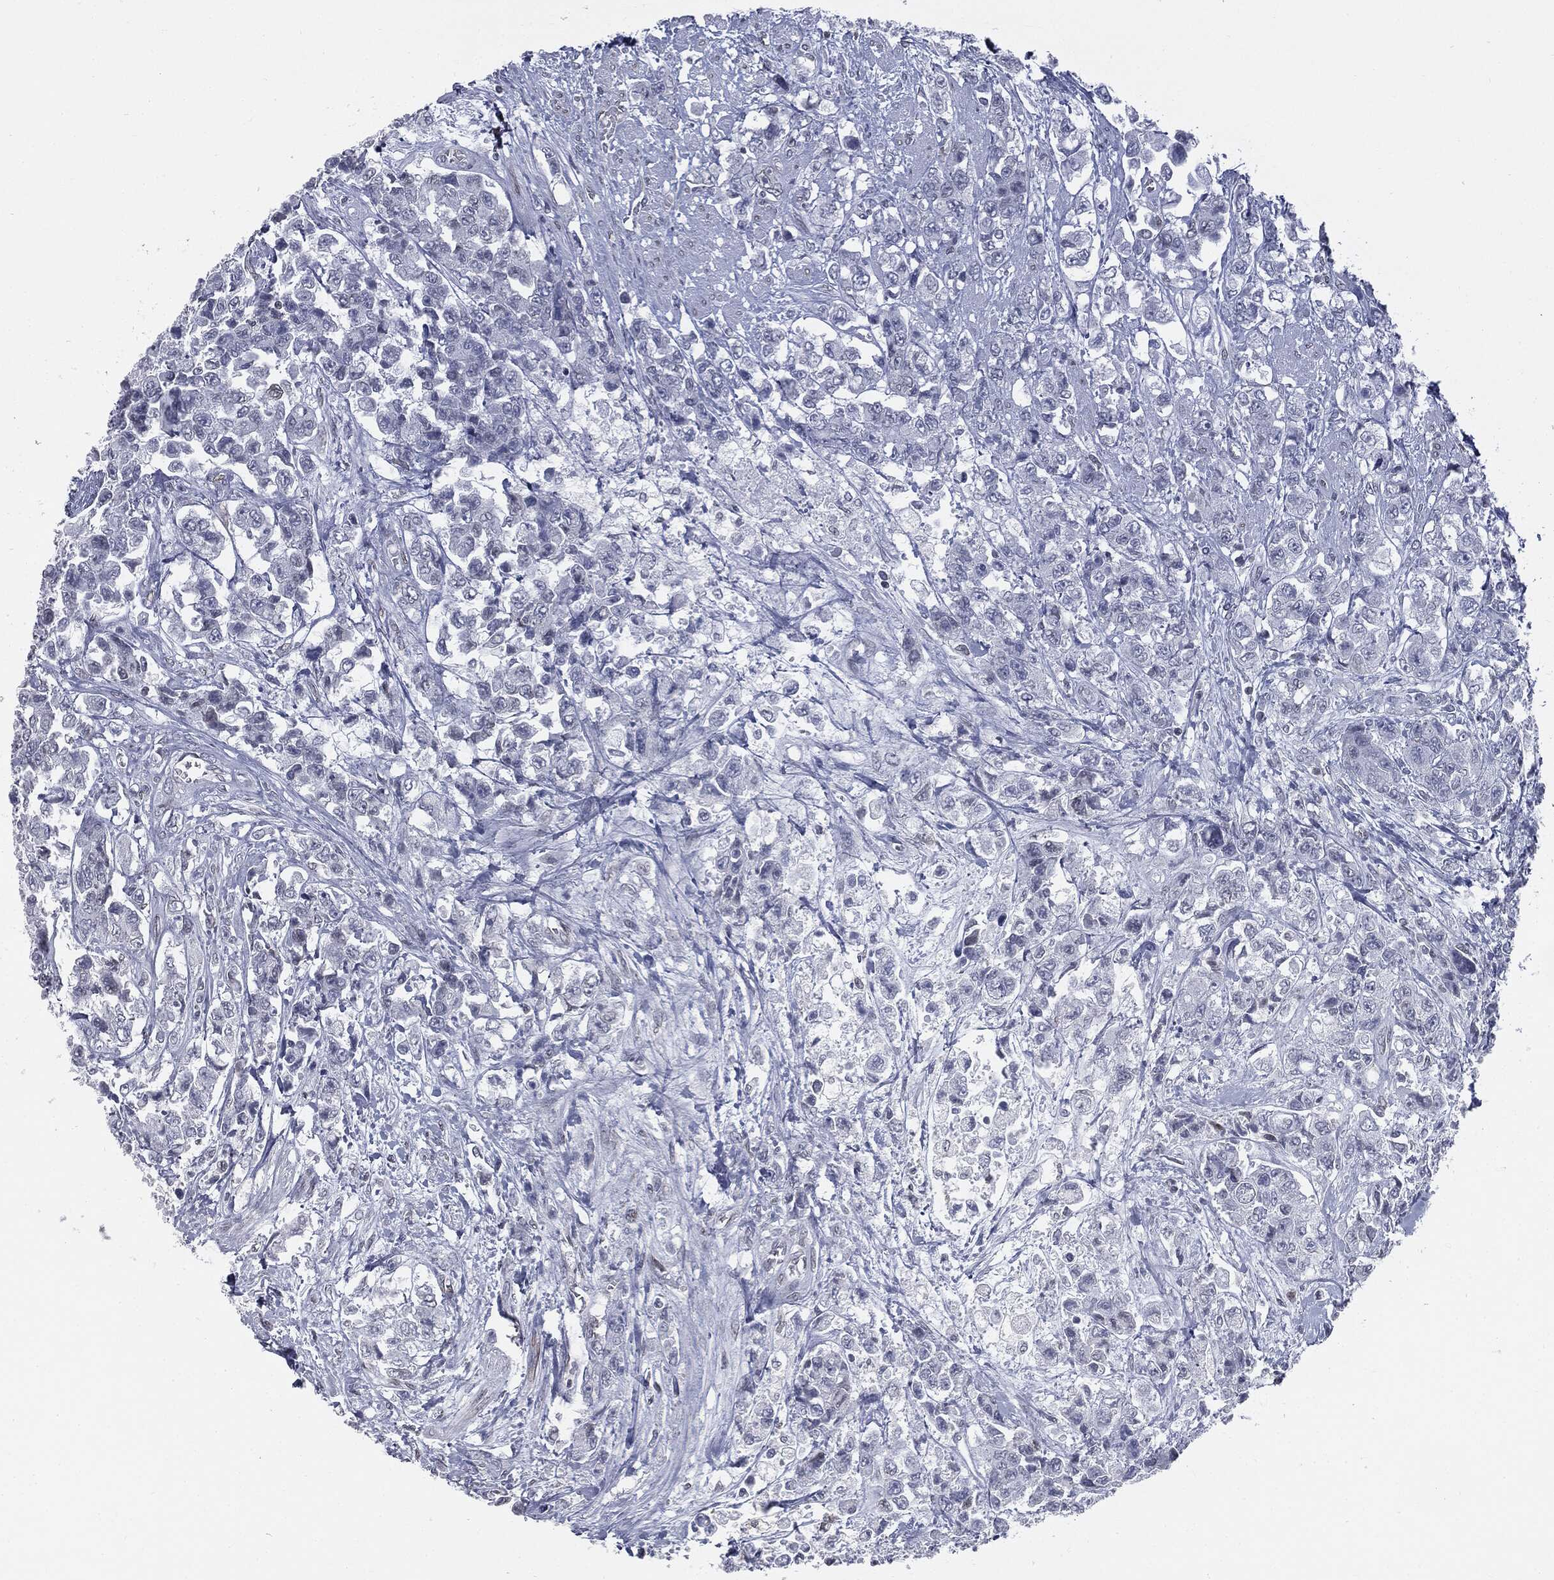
{"staining": {"intensity": "negative", "quantity": "none", "location": "none"}, "tissue": "urothelial cancer", "cell_type": "Tumor cells", "image_type": "cancer", "snomed": [{"axis": "morphology", "description": "Urothelial carcinoma, High grade"}, {"axis": "topography", "description": "Urinary bladder"}], "caption": "Immunohistochemistry (IHC) of urothelial cancer exhibits no positivity in tumor cells. Brightfield microscopy of IHC stained with DAB (3,3'-diaminobenzidine) (brown) and hematoxylin (blue), captured at high magnification.", "gene": "ALDOB", "patient": {"sex": "female", "age": 78}}